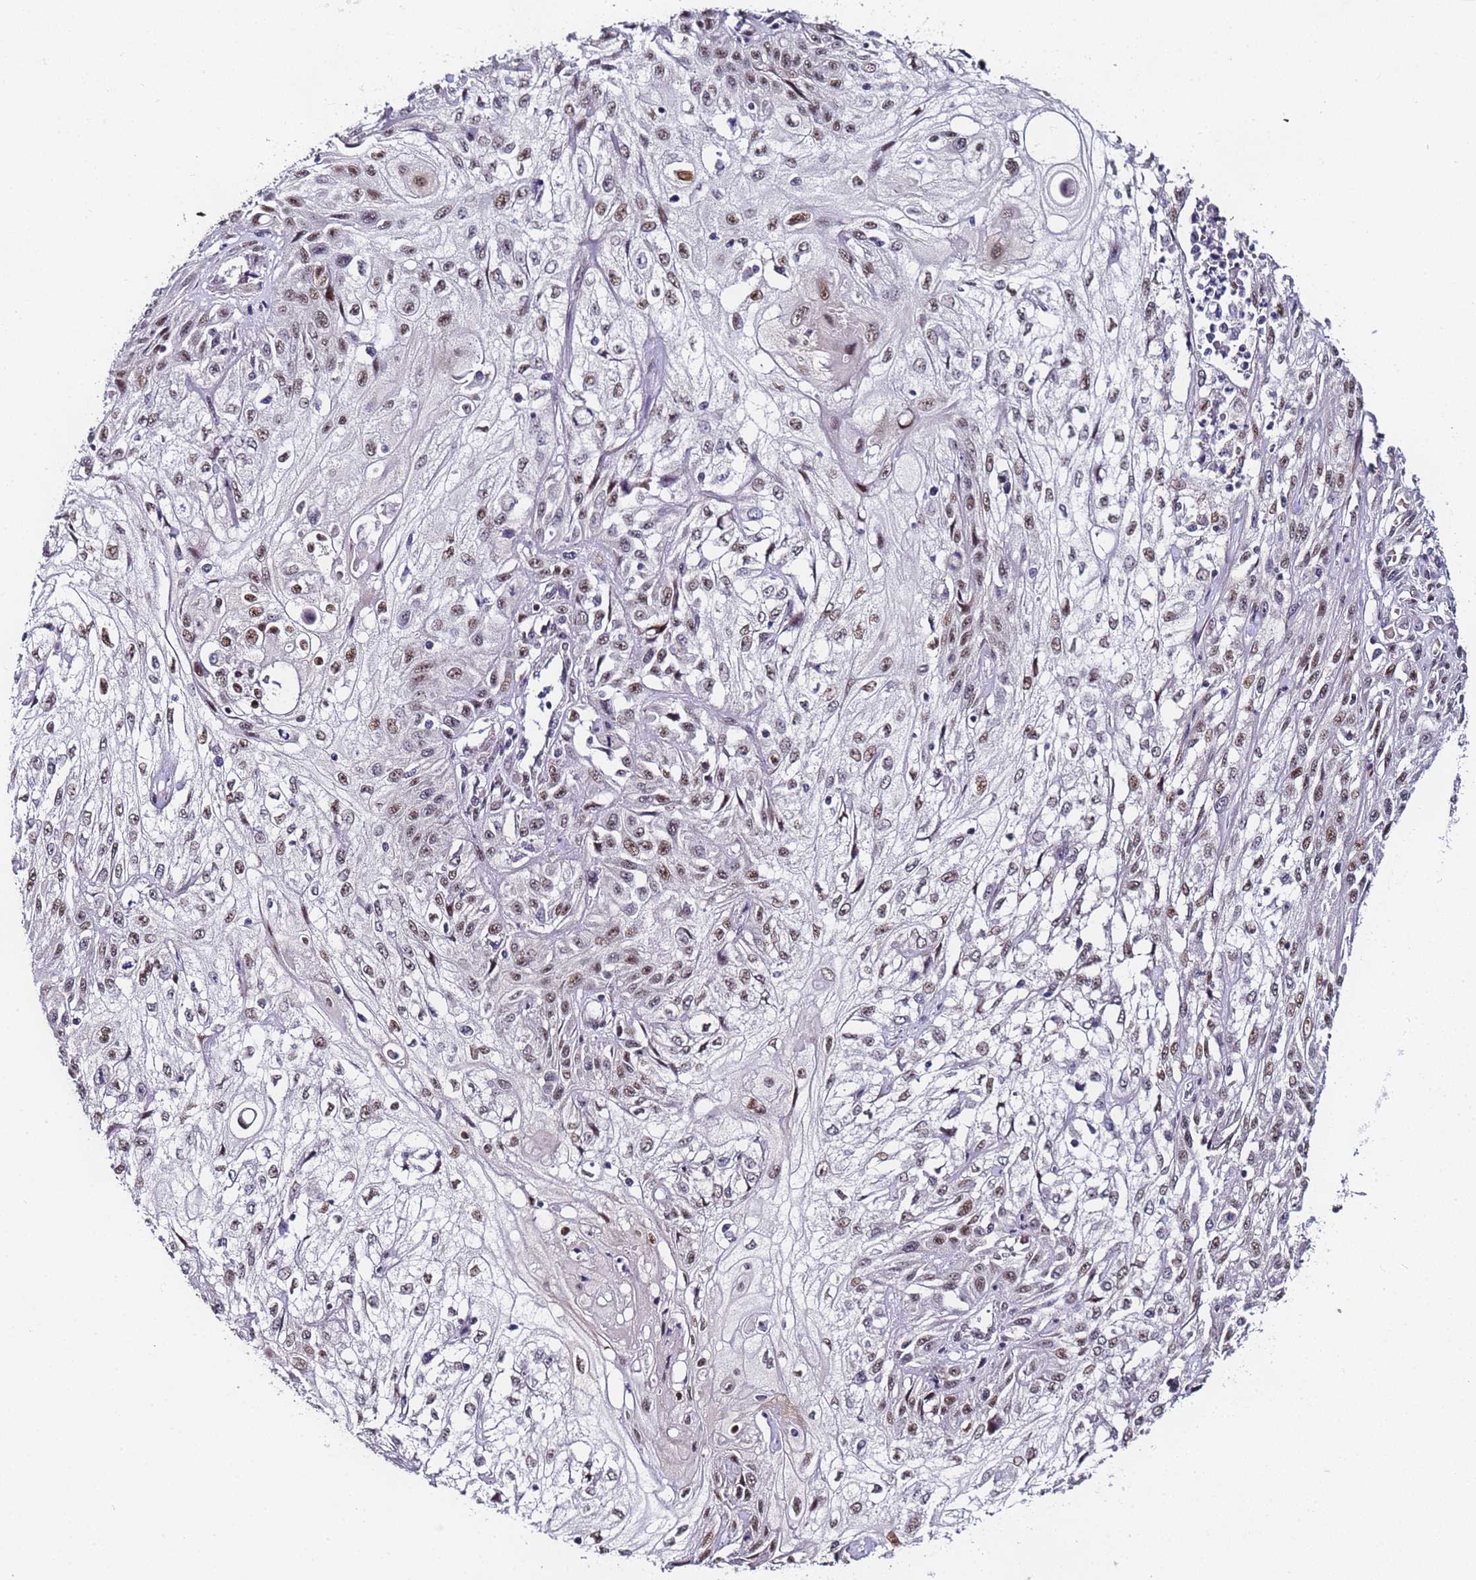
{"staining": {"intensity": "moderate", "quantity": ">75%", "location": "nuclear"}, "tissue": "skin cancer", "cell_type": "Tumor cells", "image_type": "cancer", "snomed": [{"axis": "morphology", "description": "Squamous cell carcinoma, NOS"}, {"axis": "morphology", "description": "Squamous cell carcinoma, metastatic, NOS"}, {"axis": "topography", "description": "Skin"}, {"axis": "topography", "description": "Lymph node"}], "caption": "The histopathology image exhibits immunohistochemical staining of skin squamous cell carcinoma. There is moderate nuclear staining is present in about >75% of tumor cells. (DAB (3,3'-diaminobenzidine) = brown stain, brightfield microscopy at high magnification).", "gene": "FNBP4", "patient": {"sex": "male", "age": 75}}